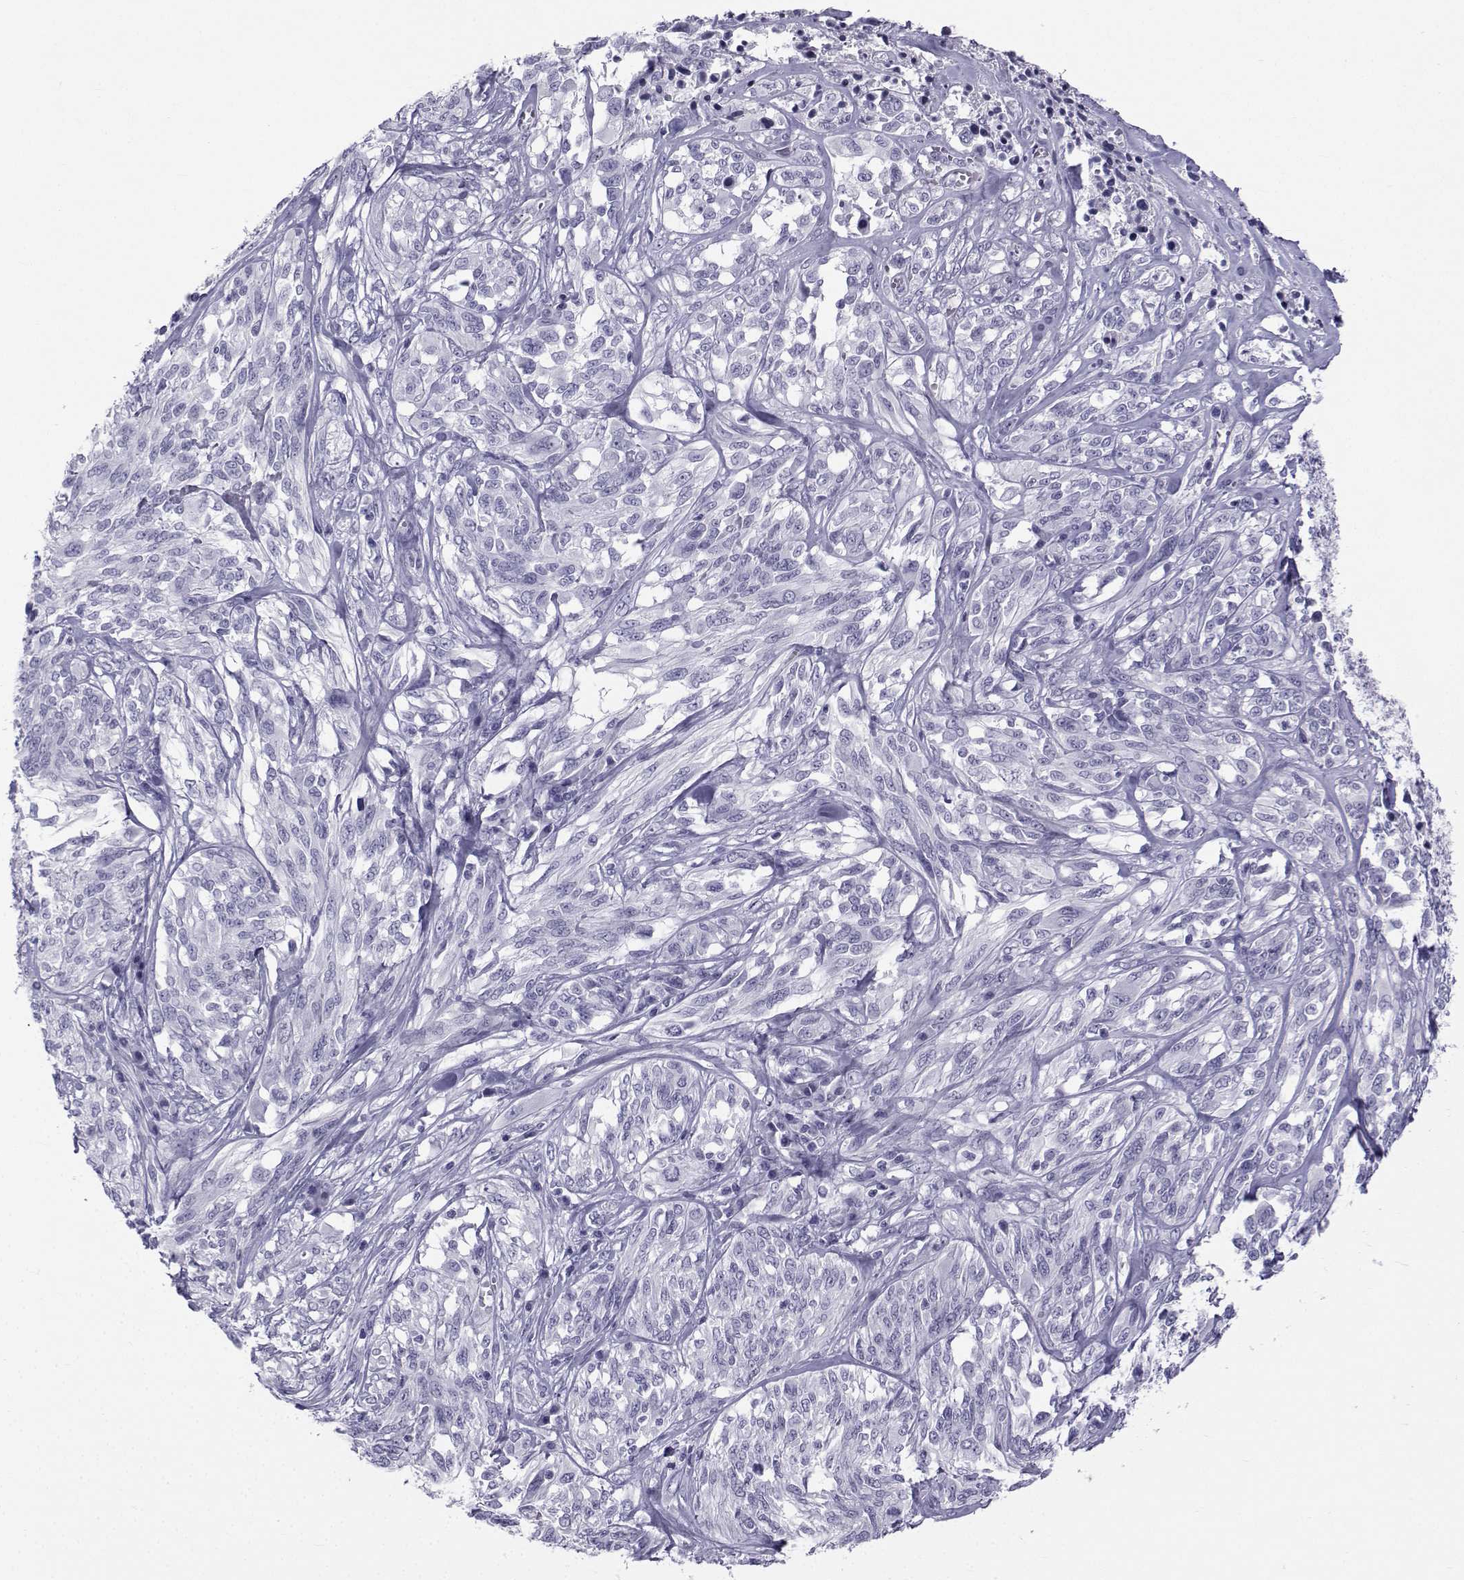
{"staining": {"intensity": "negative", "quantity": "none", "location": "none"}, "tissue": "melanoma", "cell_type": "Tumor cells", "image_type": "cancer", "snomed": [{"axis": "morphology", "description": "Malignant melanoma, NOS"}, {"axis": "topography", "description": "Skin"}], "caption": "Melanoma stained for a protein using IHC shows no expression tumor cells.", "gene": "SPANXD", "patient": {"sex": "female", "age": 91}}